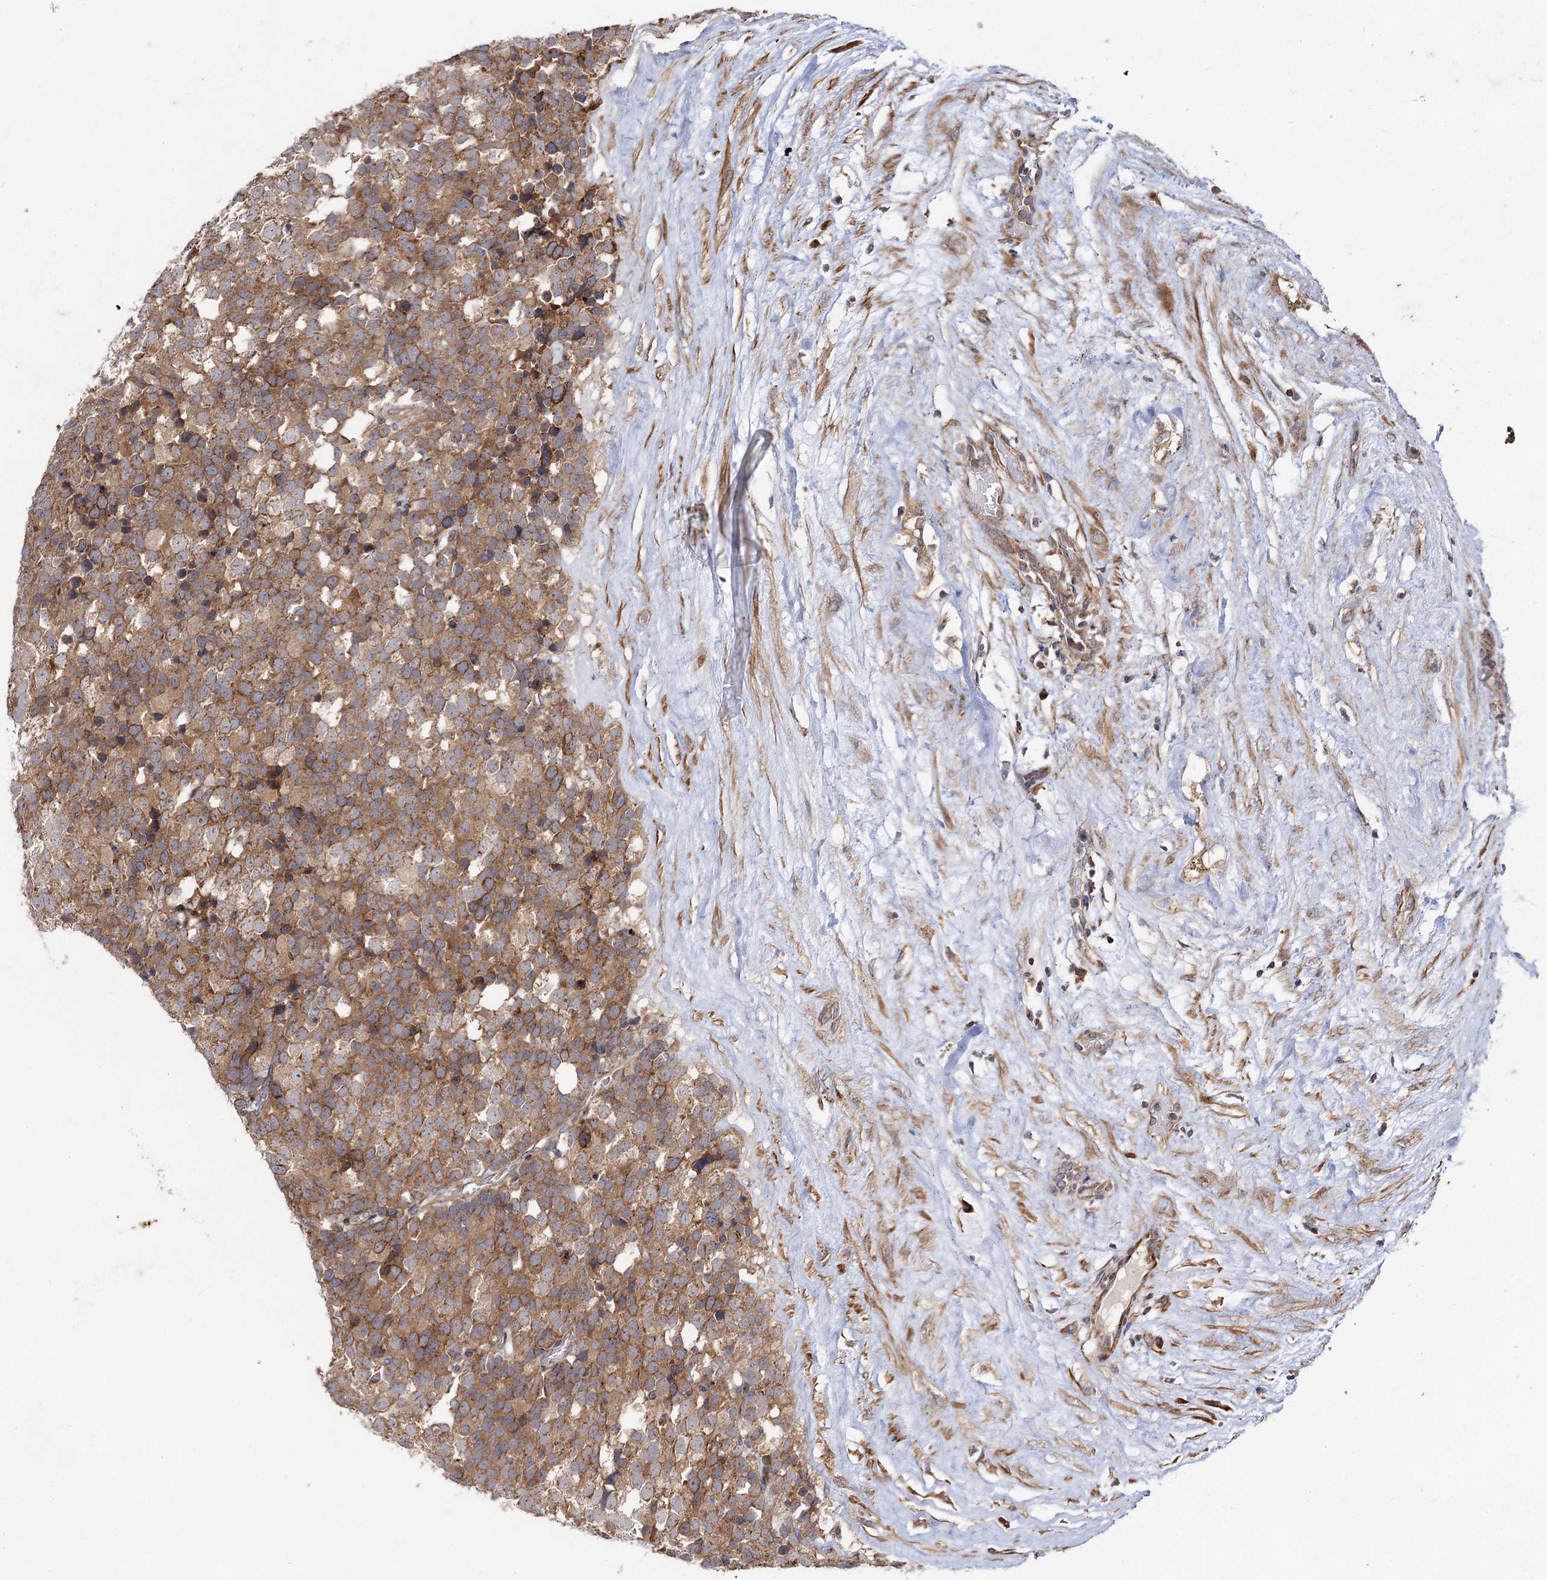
{"staining": {"intensity": "moderate", "quantity": ">75%", "location": "cytoplasmic/membranous"}, "tissue": "testis cancer", "cell_type": "Tumor cells", "image_type": "cancer", "snomed": [{"axis": "morphology", "description": "Seminoma, NOS"}, {"axis": "topography", "description": "Testis"}], "caption": "About >75% of tumor cells in human seminoma (testis) reveal moderate cytoplasmic/membranous protein positivity as visualized by brown immunohistochemical staining.", "gene": "DYDC1", "patient": {"sex": "male", "age": 71}}